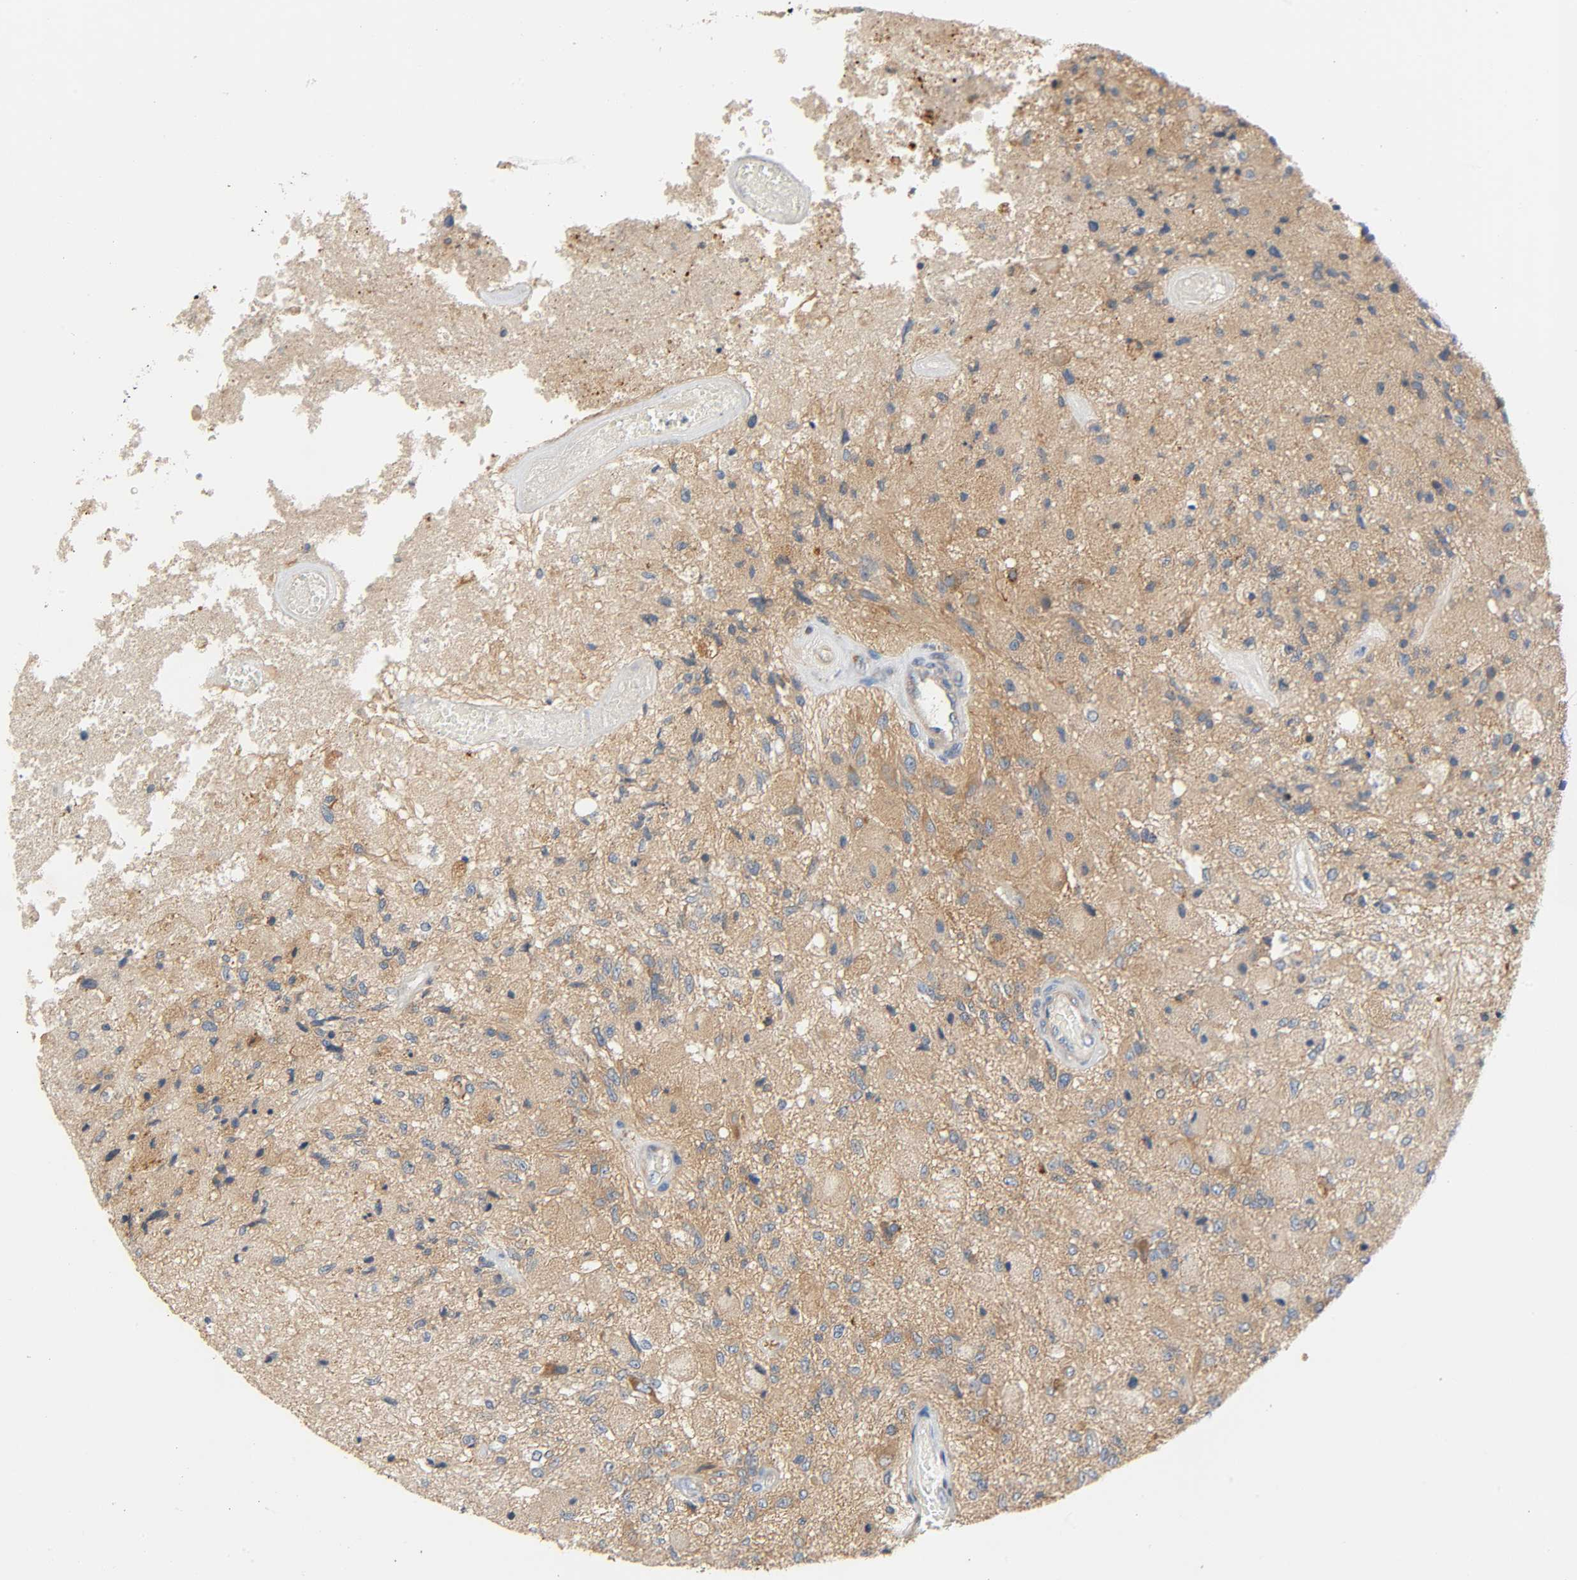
{"staining": {"intensity": "moderate", "quantity": ">75%", "location": "cytoplasmic/membranous"}, "tissue": "glioma", "cell_type": "Tumor cells", "image_type": "cancer", "snomed": [{"axis": "morphology", "description": "Normal tissue, NOS"}, {"axis": "morphology", "description": "Glioma, malignant, High grade"}, {"axis": "topography", "description": "Cerebral cortex"}], "caption": "DAB (3,3'-diaminobenzidine) immunohistochemical staining of human glioma exhibits moderate cytoplasmic/membranous protein expression in about >75% of tumor cells.", "gene": "ARPC1A", "patient": {"sex": "male", "age": 77}}